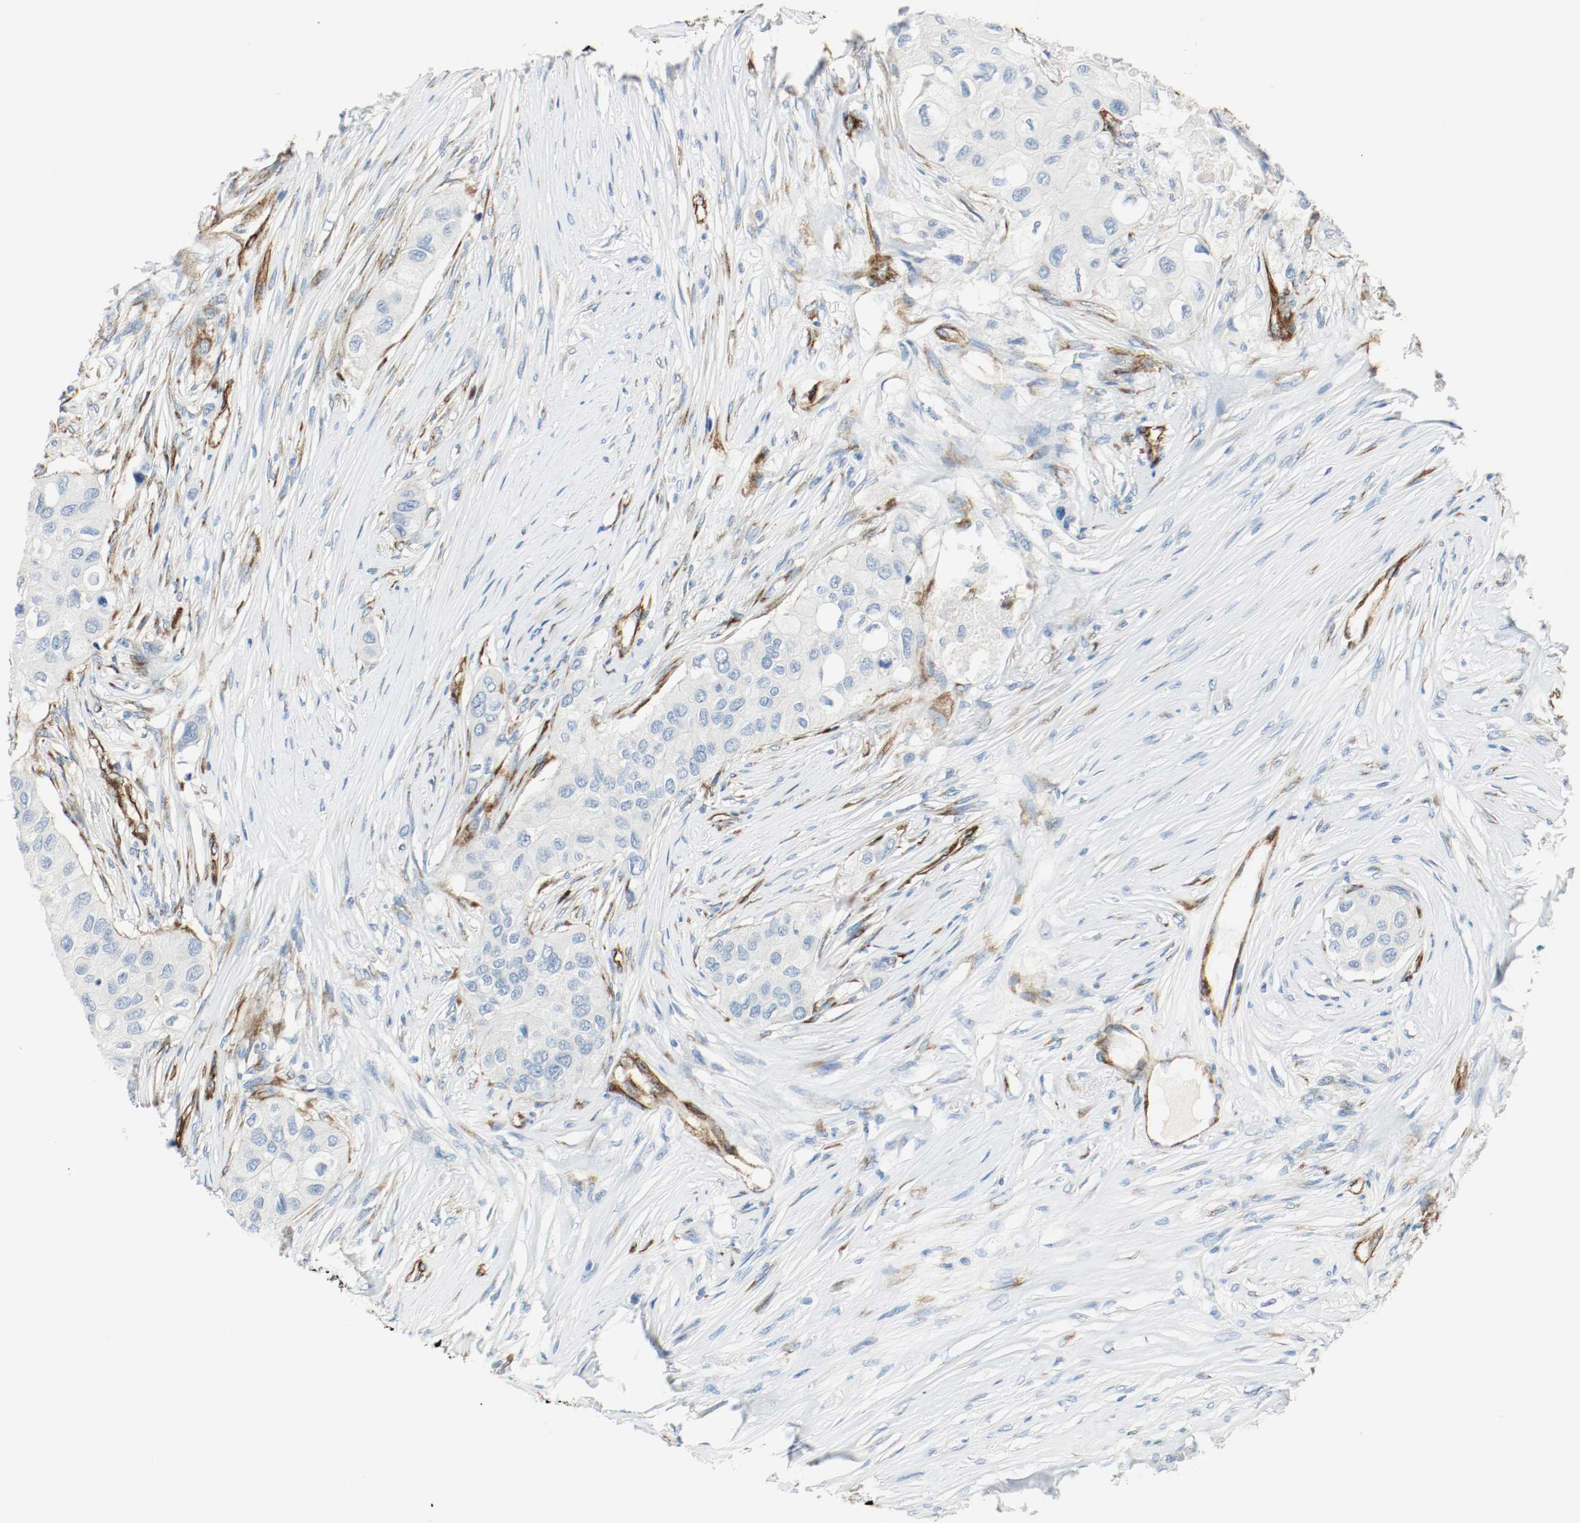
{"staining": {"intensity": "negative", "quantity": "none", "location": "none"}, "tissue": "breast cancer", "cell_type": "Tumor cells", "image_type": "cancer", "snomed": [{"axis": "morphology", "description": "Normal tissue, NOS"}, {"axis": "morphology", "description": "Duct carcinoma"}, {"axis": "topography", "description": "Breast"}], "caption": "Human breast infiltrating ductal carcinoma stained for a protein using IHC shows no staining in tumor cells.", "gene": "LAMB1", "patient": {"sex": "female", "age": 49}}